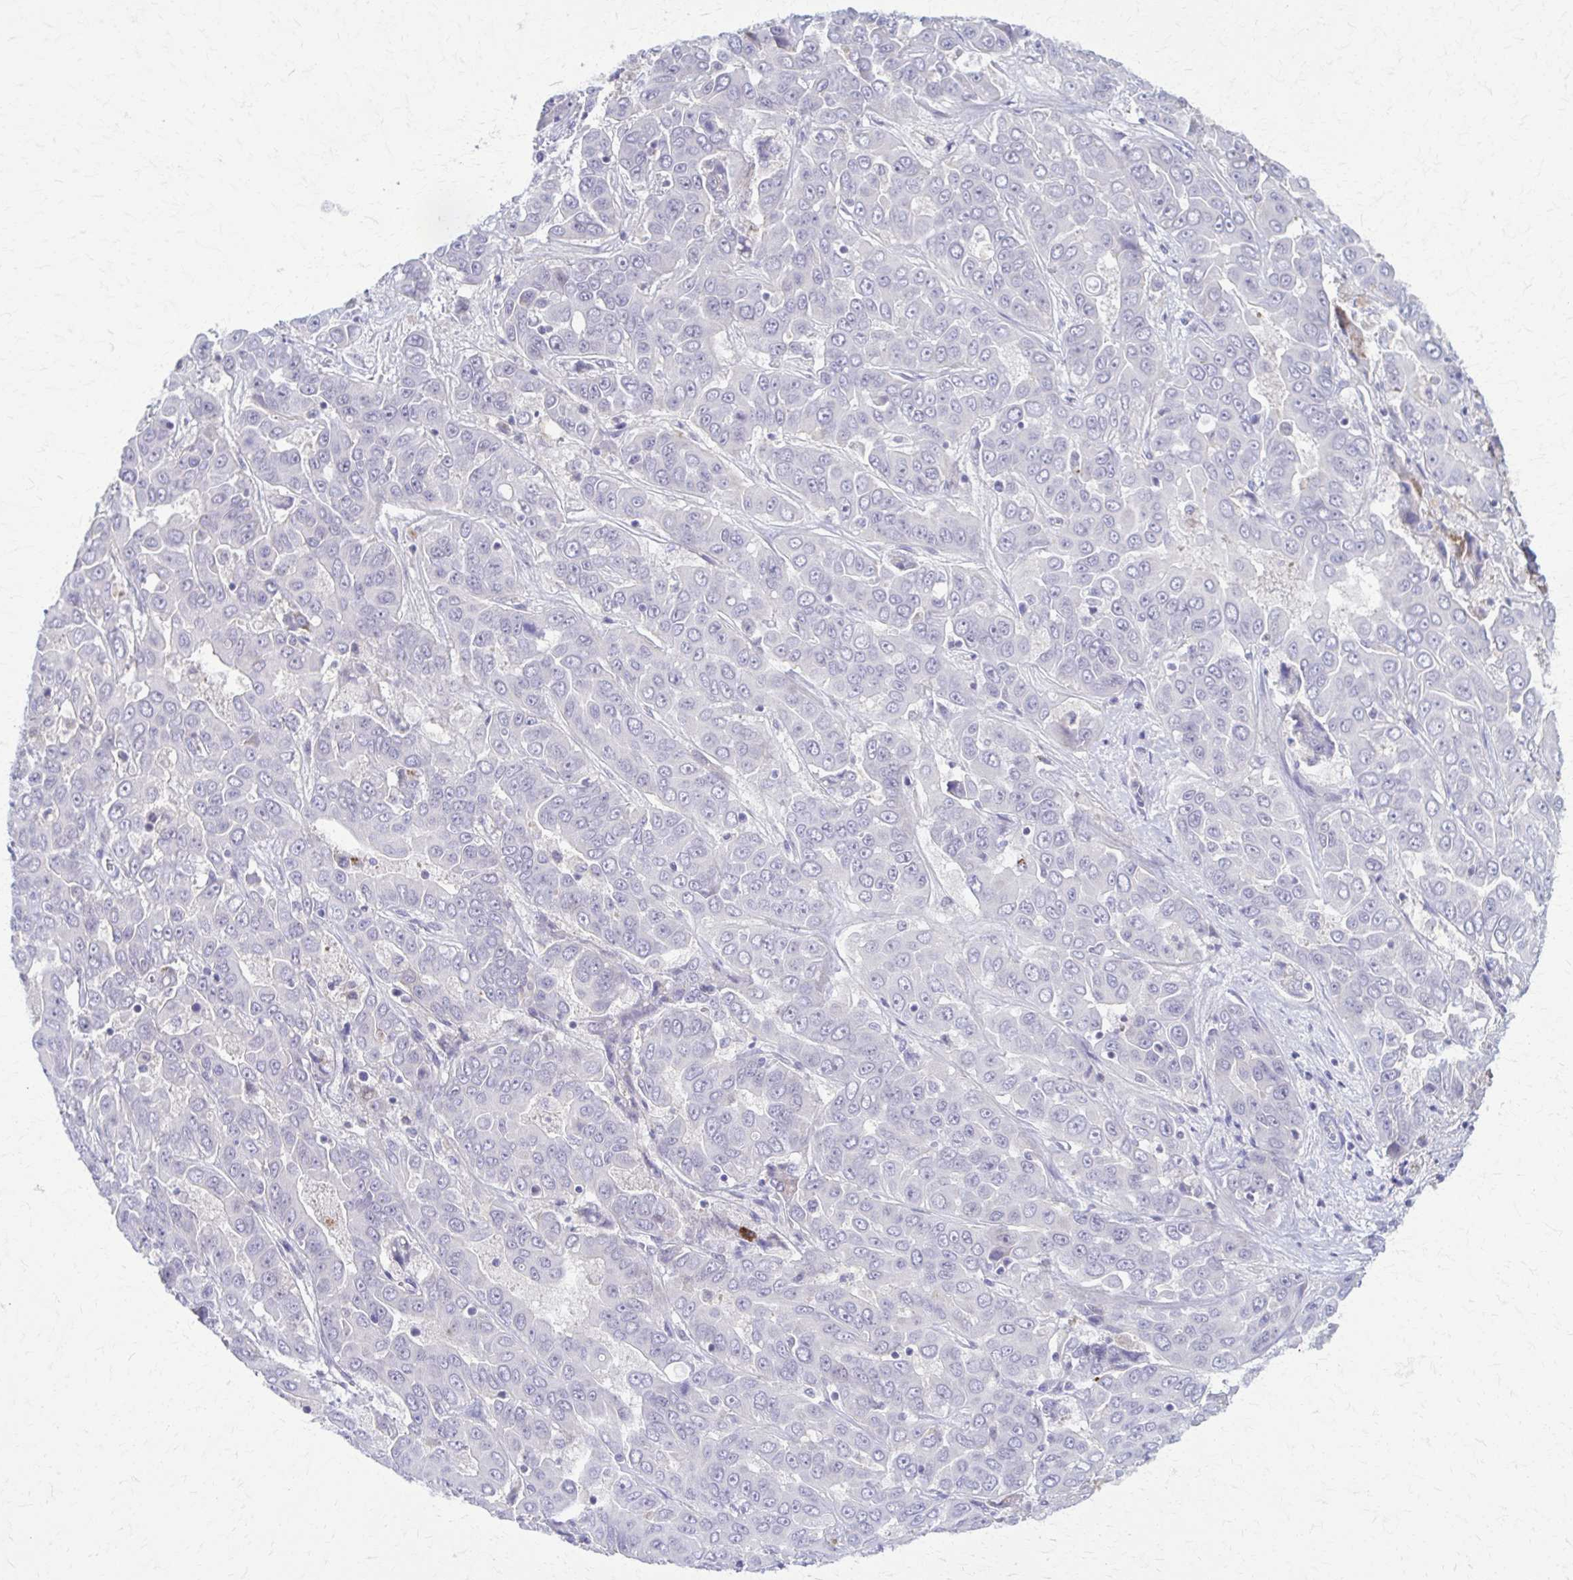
{"staining": {"intensity": "negative", "quantity": "none", "location": "none"}, "tissue": "liver cancer", "cell_type": "Tumor cells", "image_type": "cancer", "snomed": [{"axis": "morphology", "description": "Cholangiocarcinoma"}, {"axis": "topography", "description": "Liver"}], "caption": "There is no significant positivity in tumor cells of liver cancer (cholangiocarcinoma).", "gene": "RHOBTB2", "patient": {"sex": "female", "age": 52}}